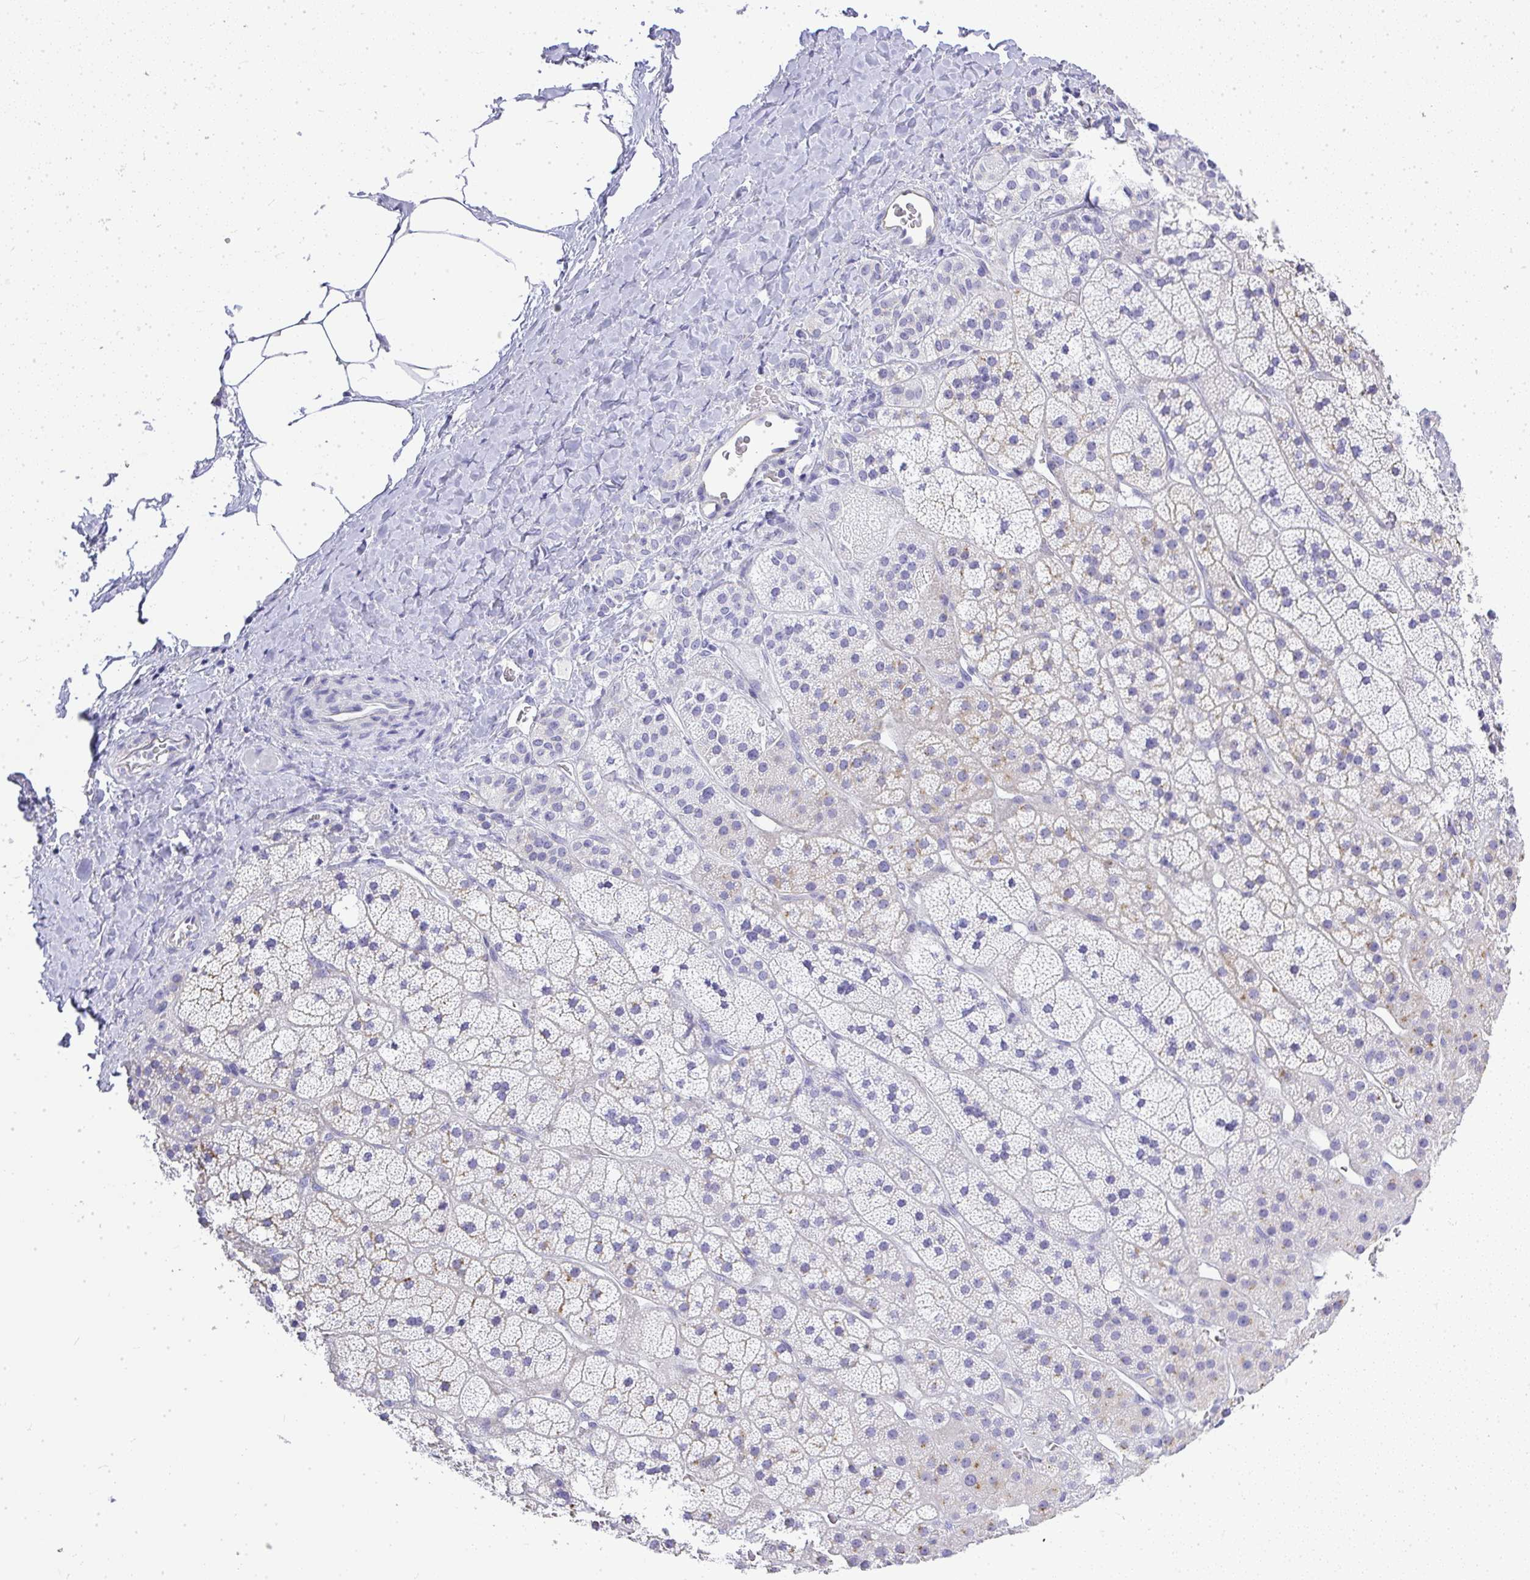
{"staining": {"intensity": "weak", "quantity": "<25%", "location": "cytoplasmic/membranous"}, "tissue": "adrenal gland", "cell_type": "Glandular cells", "image_type": "normal", "snomed": [{"axis": "morphology", "description": "Normal tissue, NOS"}, {"axis": "topography", "description": "Adrenal gland"}], "caption": "Immunohistochemical staining of benign human adrenal gland shows no significant expression in glandular cells.", "gene": "PLPPR3", "patient": {"sex": "male", "age": 57}}